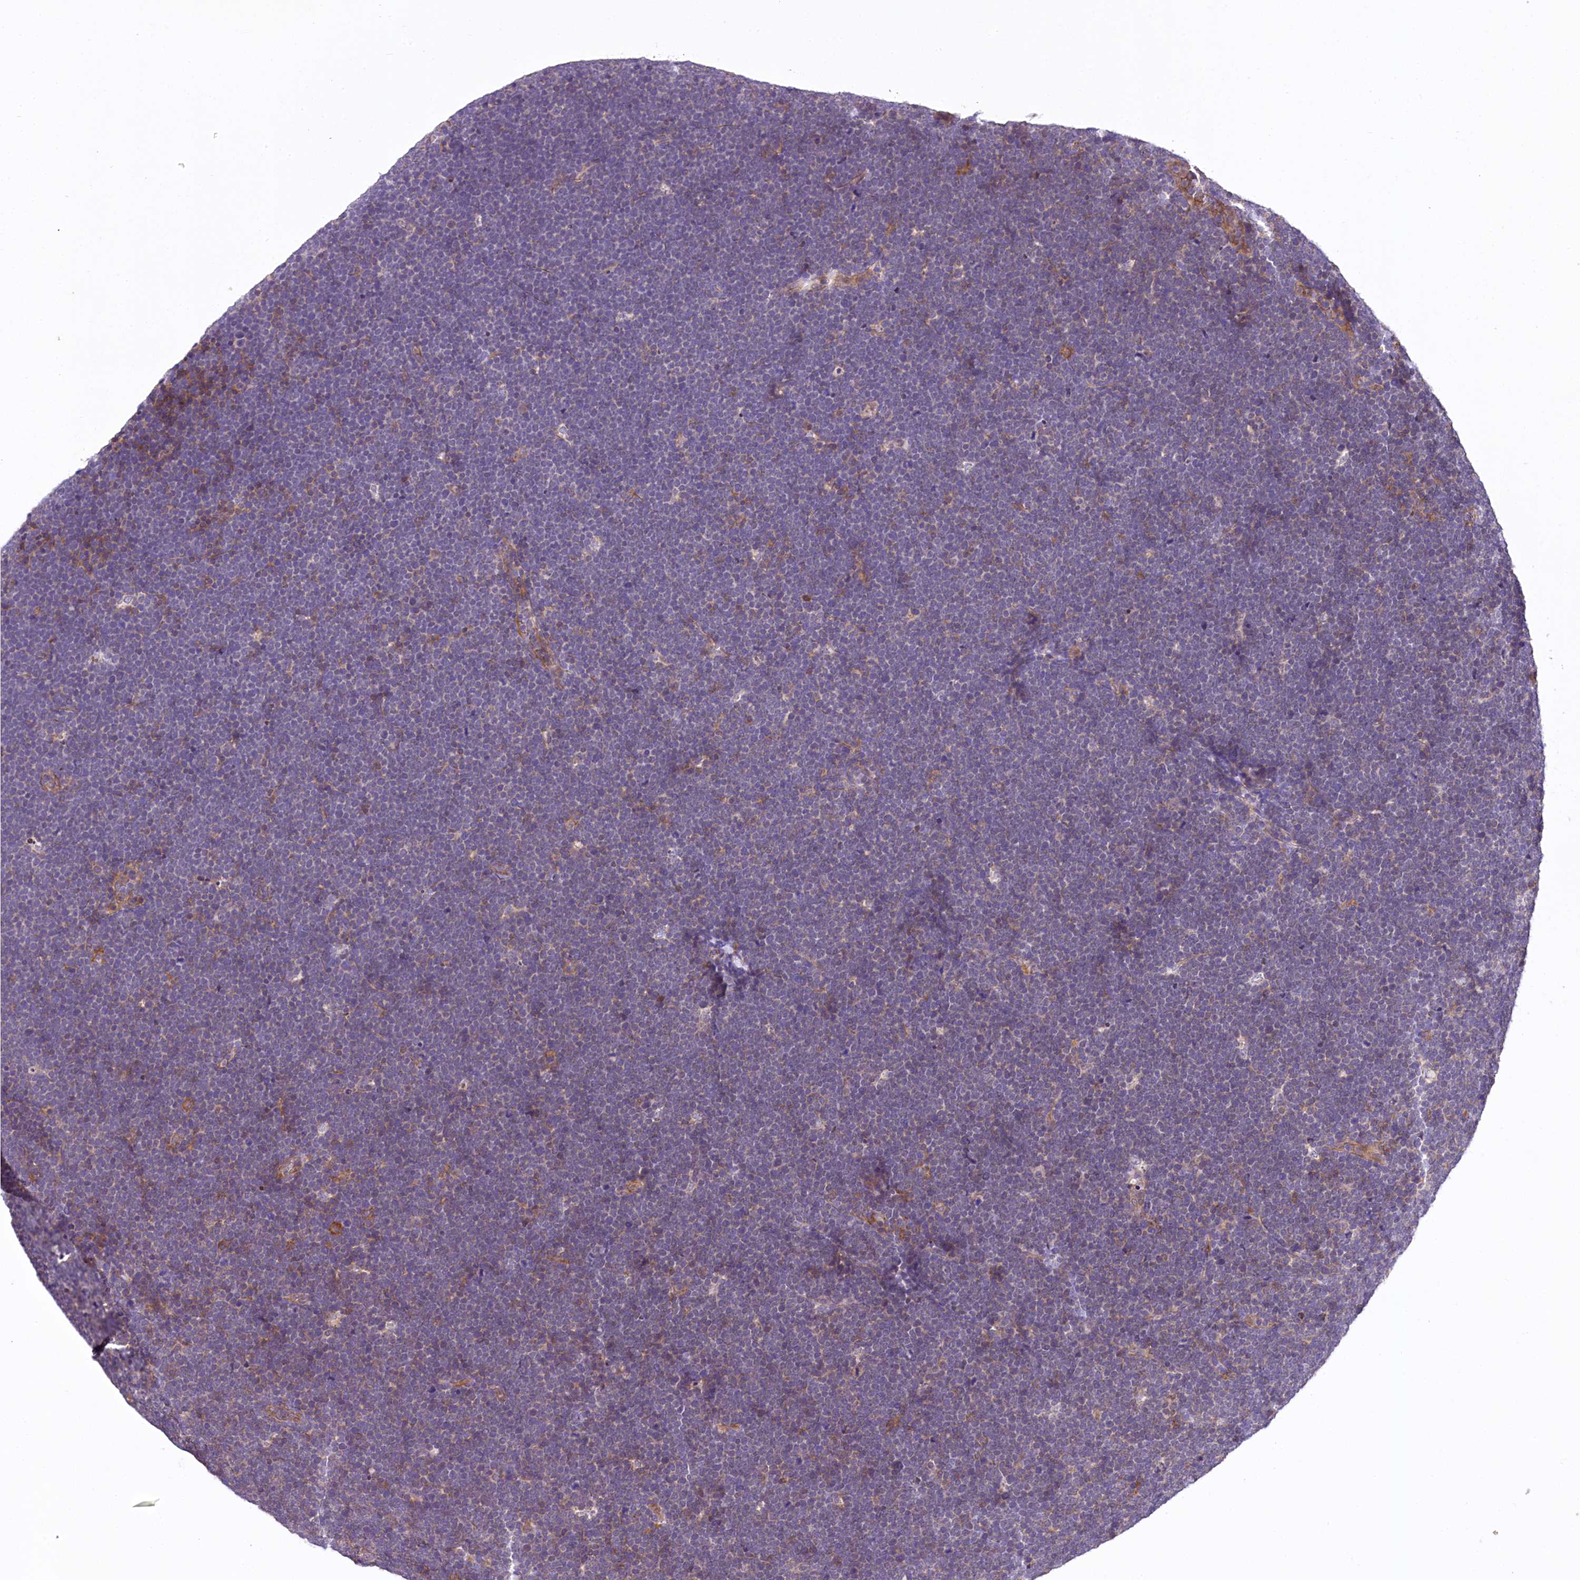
{"staining": {"intensity": "negative", "quantity": "none", "location": "none"}, "tissue": "lymphoma", "cell_type": "Tumor cells", "image_type": "cancer", "snomed": [{"axis": "morphology", "description": "Malignant lymphoma, non-Hodgkin's type, High grade"}, {"axis": "topography", "description": "Lymph node"}], "caption": "The IHC photomicrograph has no significant staining in tumor cells of high-grade malignant lymphoma, non-Hodgkin's type tissue.", "gene": "DPP3", "patient": {"sex": "male", "age": 13}}